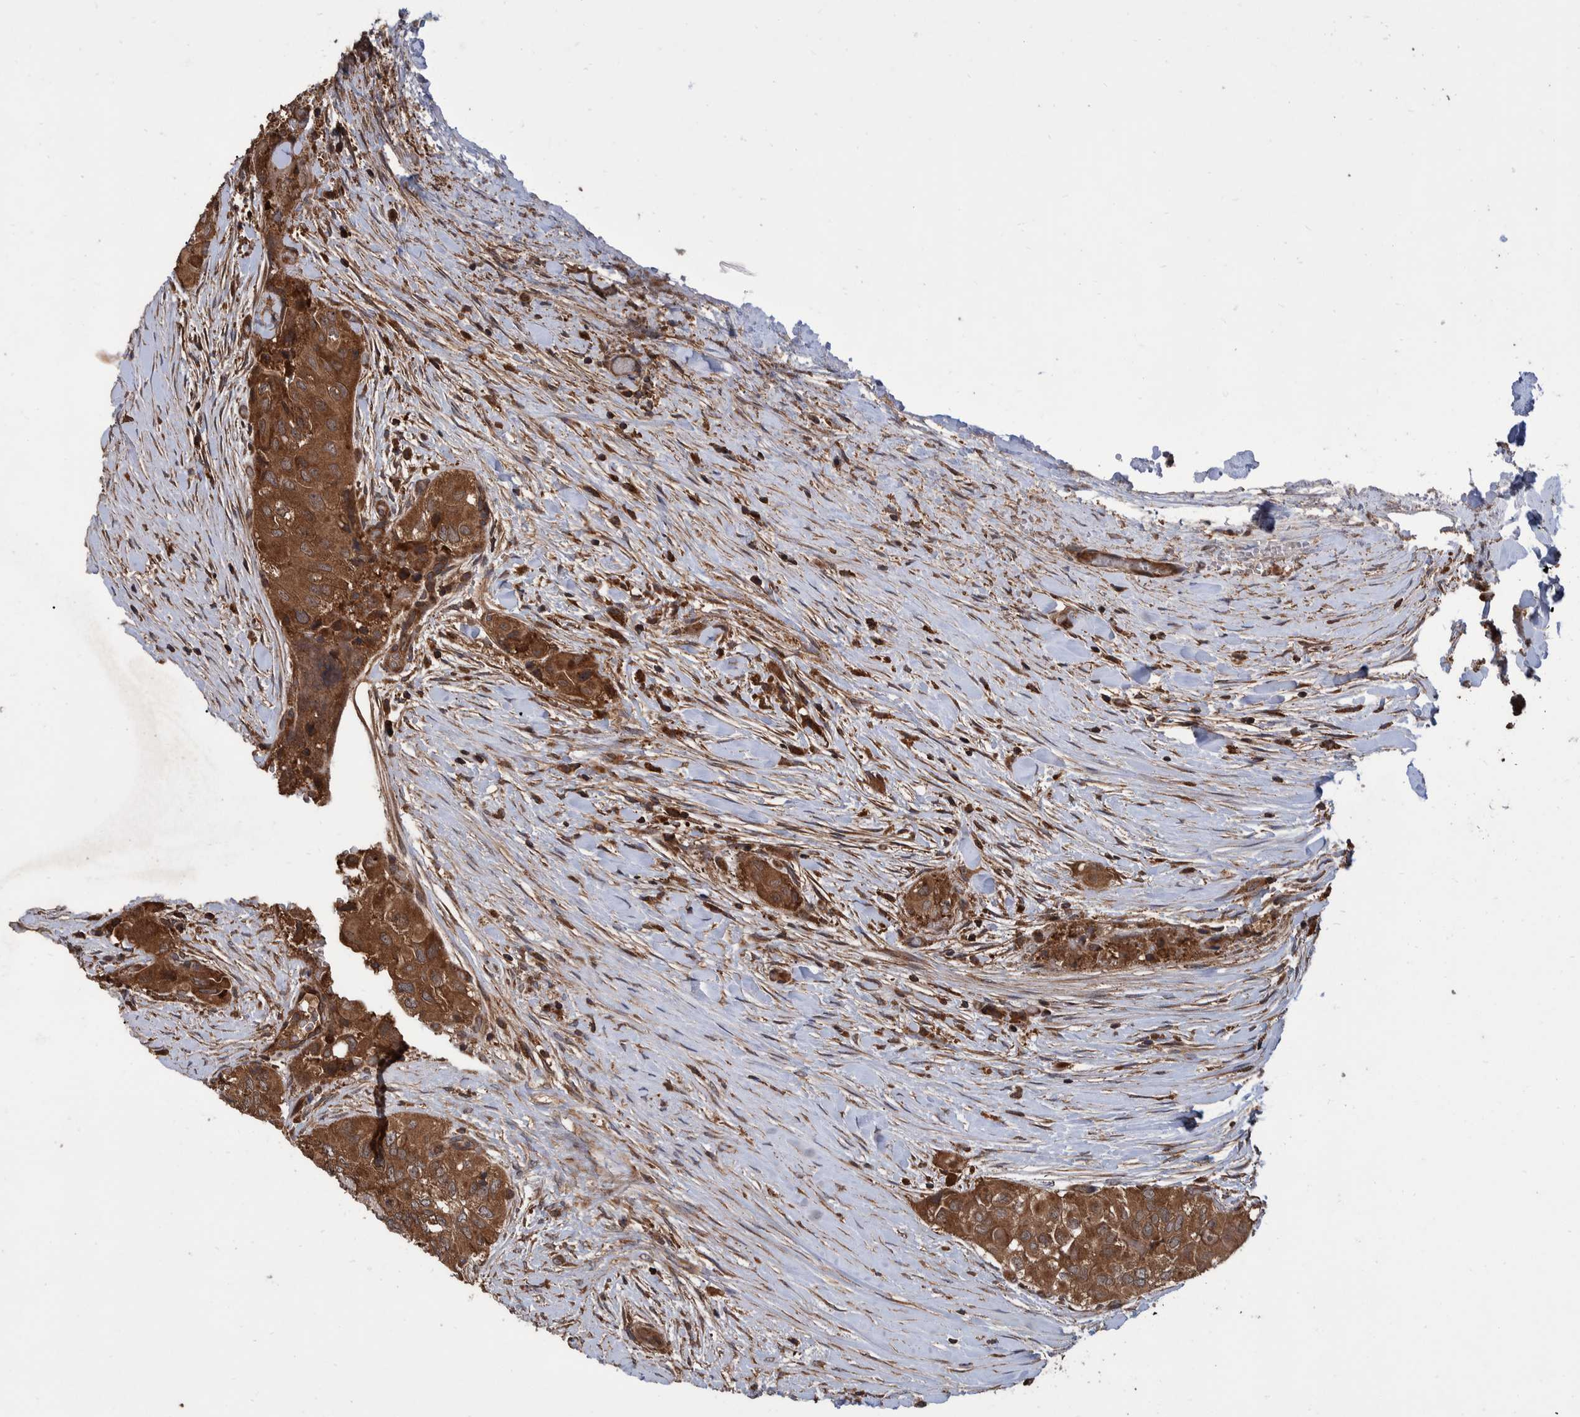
{"staining": {"intensity": "strong", "quantity": ">75%", "location": "cytoplasmic/membranous"}, "tissue": "thyroid cancer", "cell_type": "Tumor cells", "image_type": "cancer", "snomed": [{"axis": "morphology", "description": "Papillary adenocarcinoma, NOS"}, {"axis": "topography", "description": "Thyroid gland"}], "caption": "The photomicrograph demonstrates immunohistochemical staining of thyroid cancer. There is strong cytoplasmic/membranous expression is present in approximately >75% of tumor cells. Using DAB (3,3'-diaminobenzidine) (brown) and hematoxylin (blue) stains, captured at high magnification using brightfield microscopy.", "gene": "VBP1", "patient": {"sex": "female", "age": 59}}